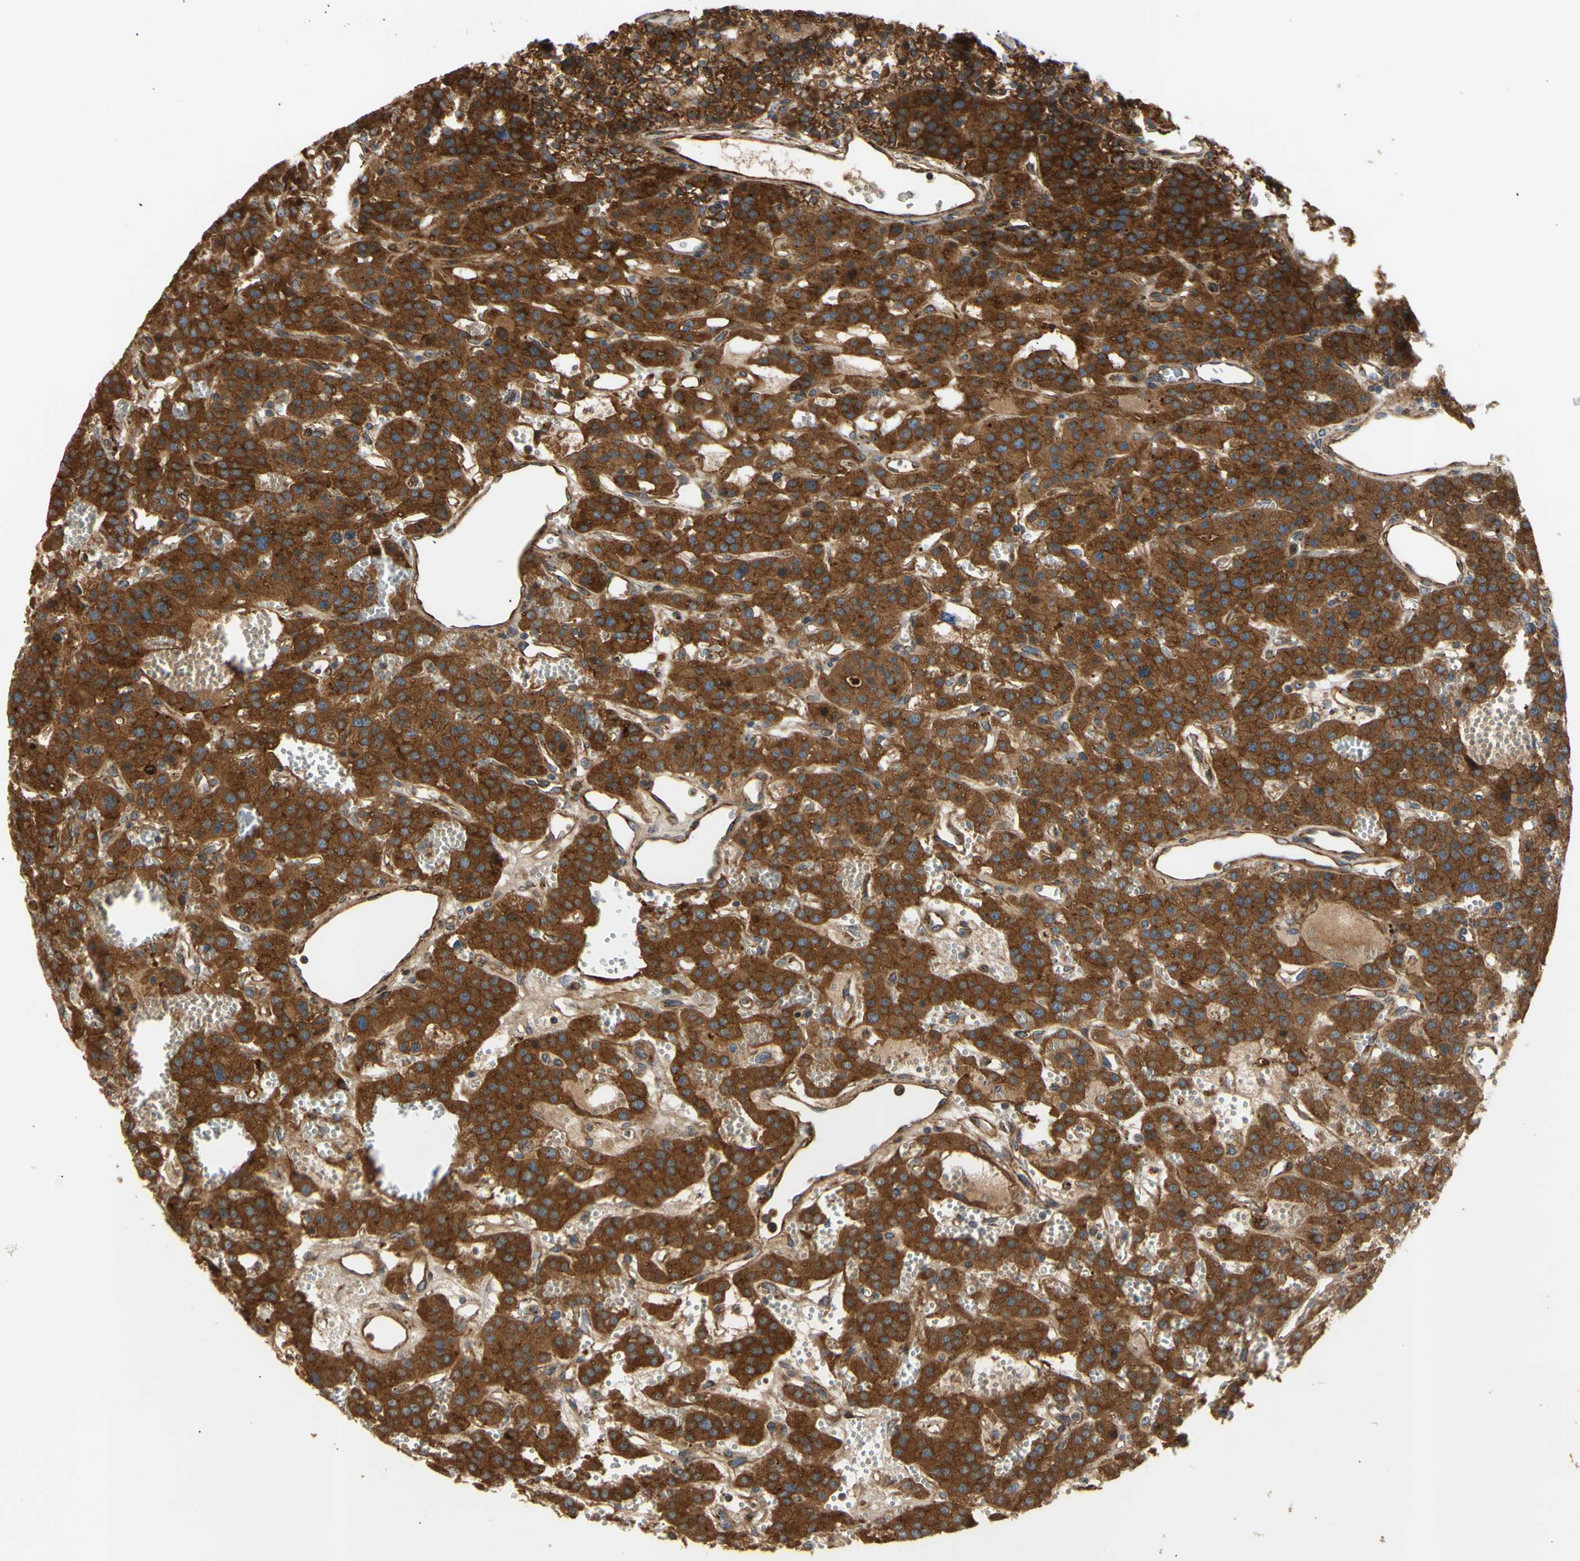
{"staining": {"intensity": "strong", "quantity": ">75%", "location": "cytoplasmic/membranous"}, "tissue": "parathyroid gland", "cell_type": "Glandular cells", "image_type": "normal", "snomed": [{"axis": "morphology", "description": "Normal tissue, NOS"}, {"axis": "morphology", "description": "Adenoma, NOS"}, {"axis": "topography", "description": "Parathyroid gland"}], "caption": "High-magnification brightfield microscopy of normal parathyroid gland stained with DAB (3,3'-diaminobenzidine) (brown) and counterstained with hematoxylin (blue). glandular cells exhibit strong cytoplasmic/membranous expression is appreciated in approximately>75% of cells.", "gene": "TUBG2", "patient": {"sex": "female", "age": 81}}